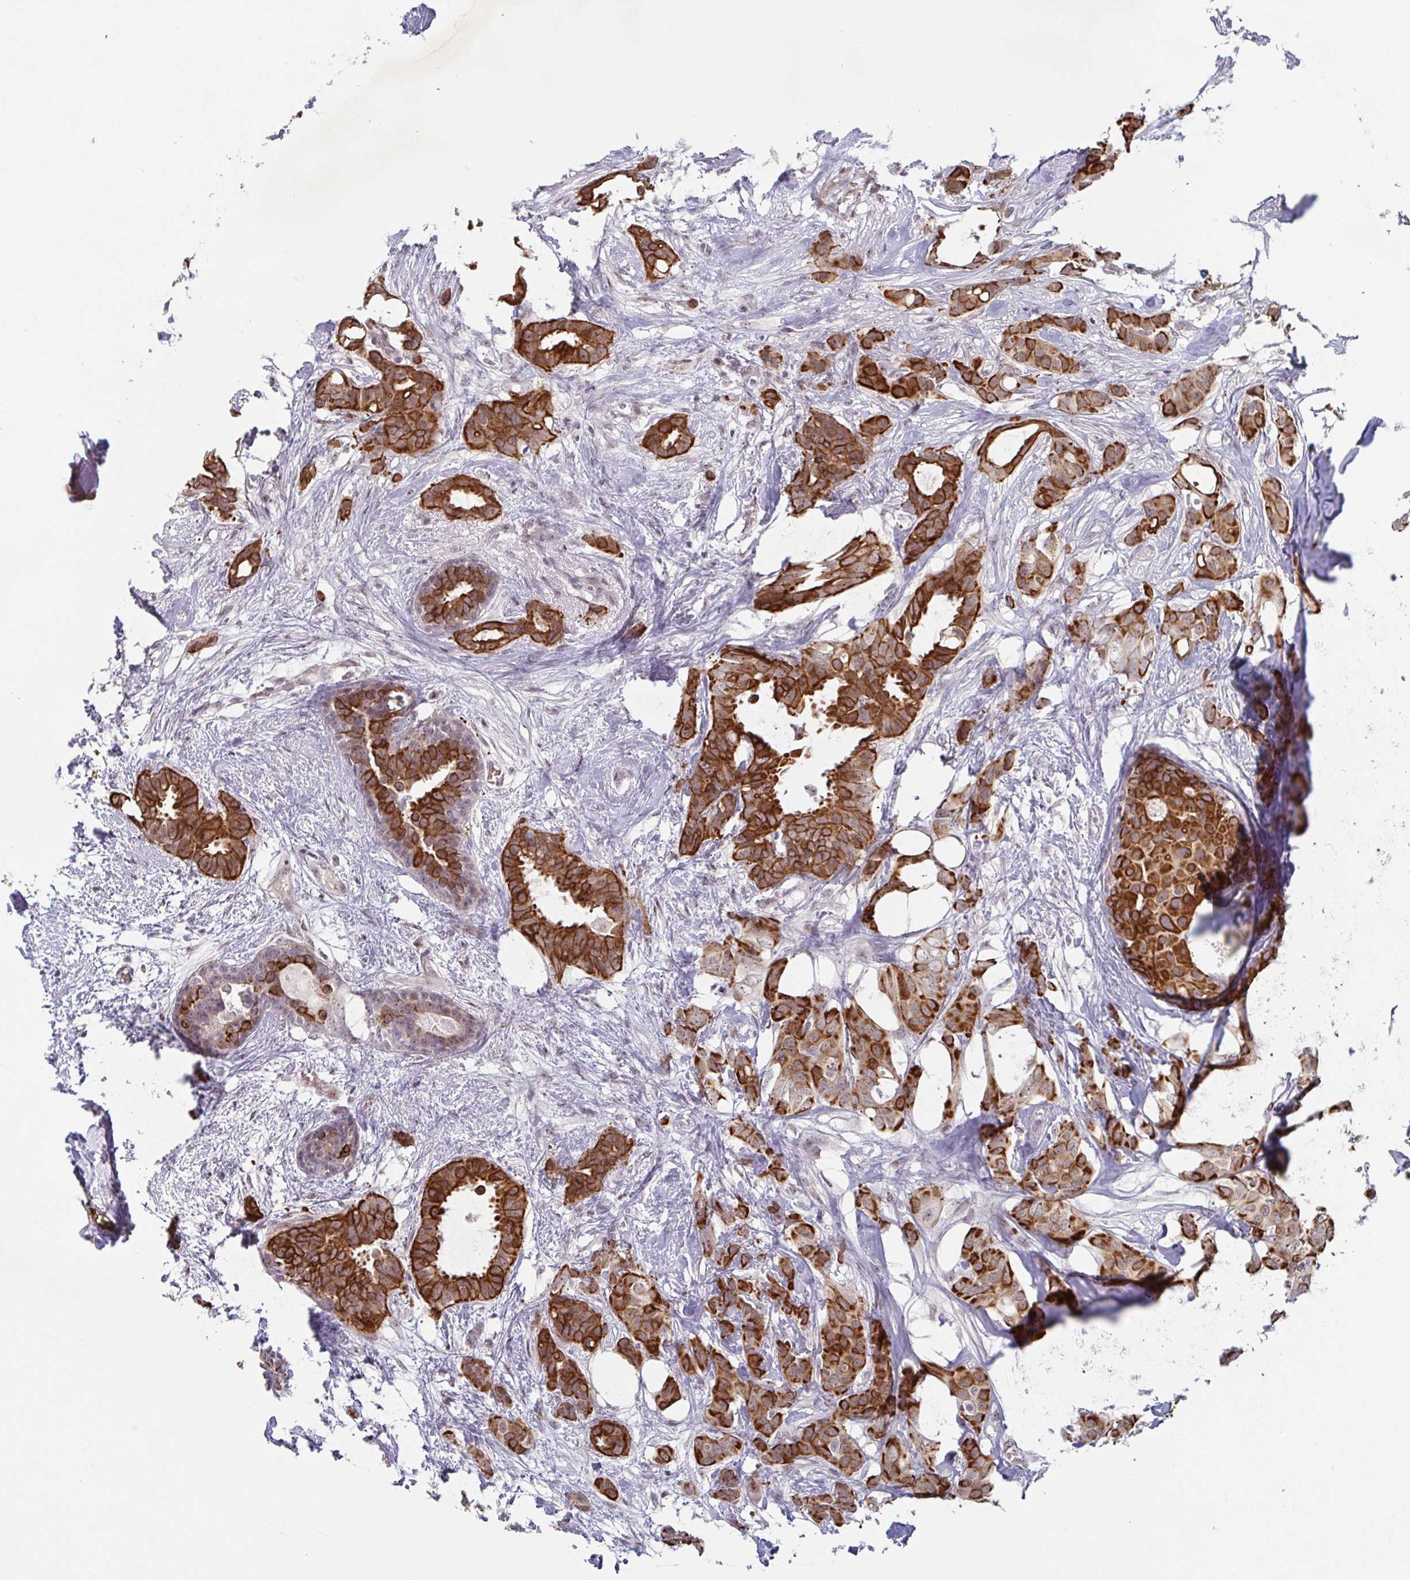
{"staining": {"intensity": "strong", "quantity": ">75%", "location": "cytoplasmic/membranous"}, "tissue": "breast cancer", "cell_type": "Tumor cells", "image_type": "cancer", "snomed": [{"axis": "morphology", "description": "Duct carcinoma"}, {"axis": "topography", "description": "Breast"}], "caption": "High-power microscopy captured an immunohistochemistry (IHC) histopathology image of breast cancer, revealing strong cytoplasmic/membranous positivity in approximately >75% of tumor cells. (brown staining indicates protein expression, while blue staining denotes nuclei).", "gene": "NLRP13", "patient": {"sex": "female", "age": 62}}